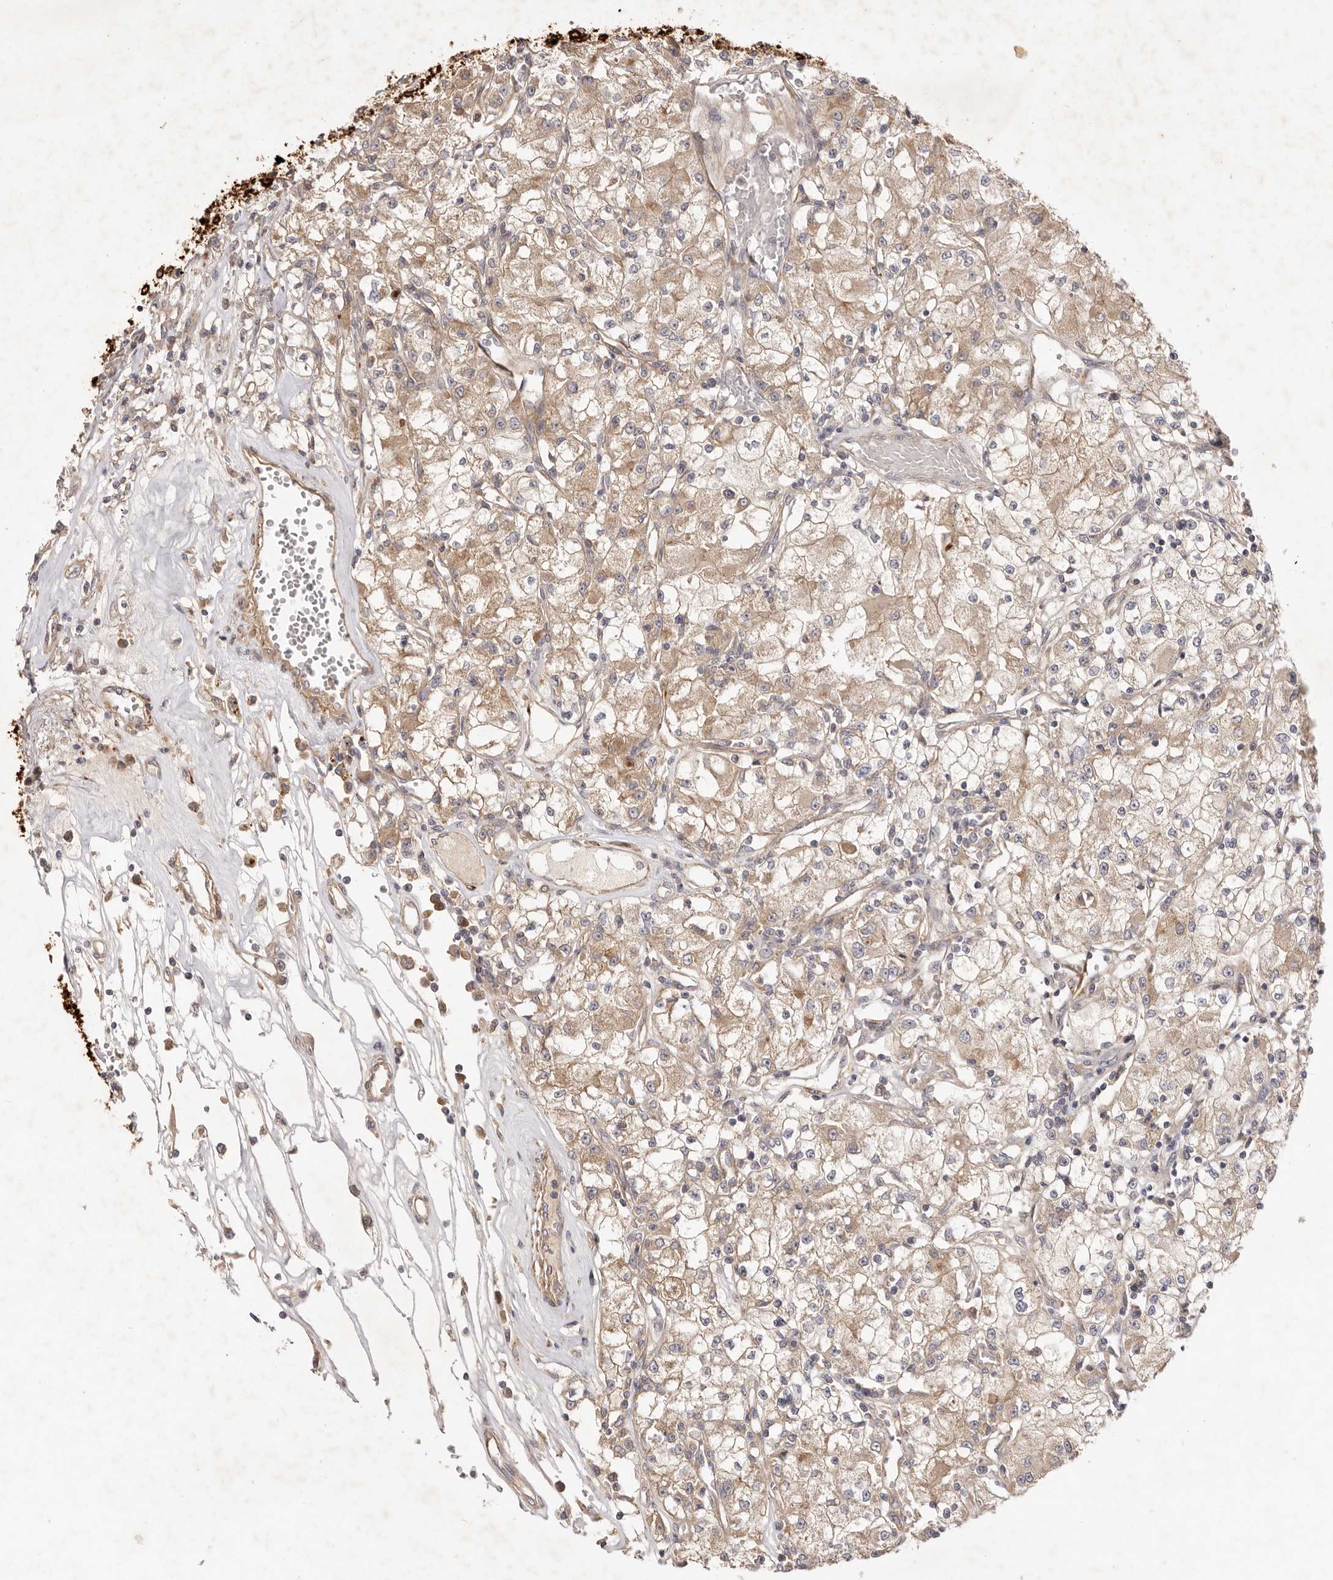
{"staining": {"intensity": "weak", "quantity": ">75%", "location": "cytoplasmic/membranous"}, "tissue": "renal cancer", "cell_type": "Tumor cells", "image_type": "cancer", "snomed": [{"axis": "morphology", "description": "Adenocarcinoma, NOS"}, {"axis": "topography", "description": "Kidney"}], "caption": "A brown stain highlights weak cytoplasmic/membranous expression of a protein in adenocarcinoma (renal) tumor cells.", "gene": "ADAMTS9", "patient": {"sex": "female", "age": 59}}